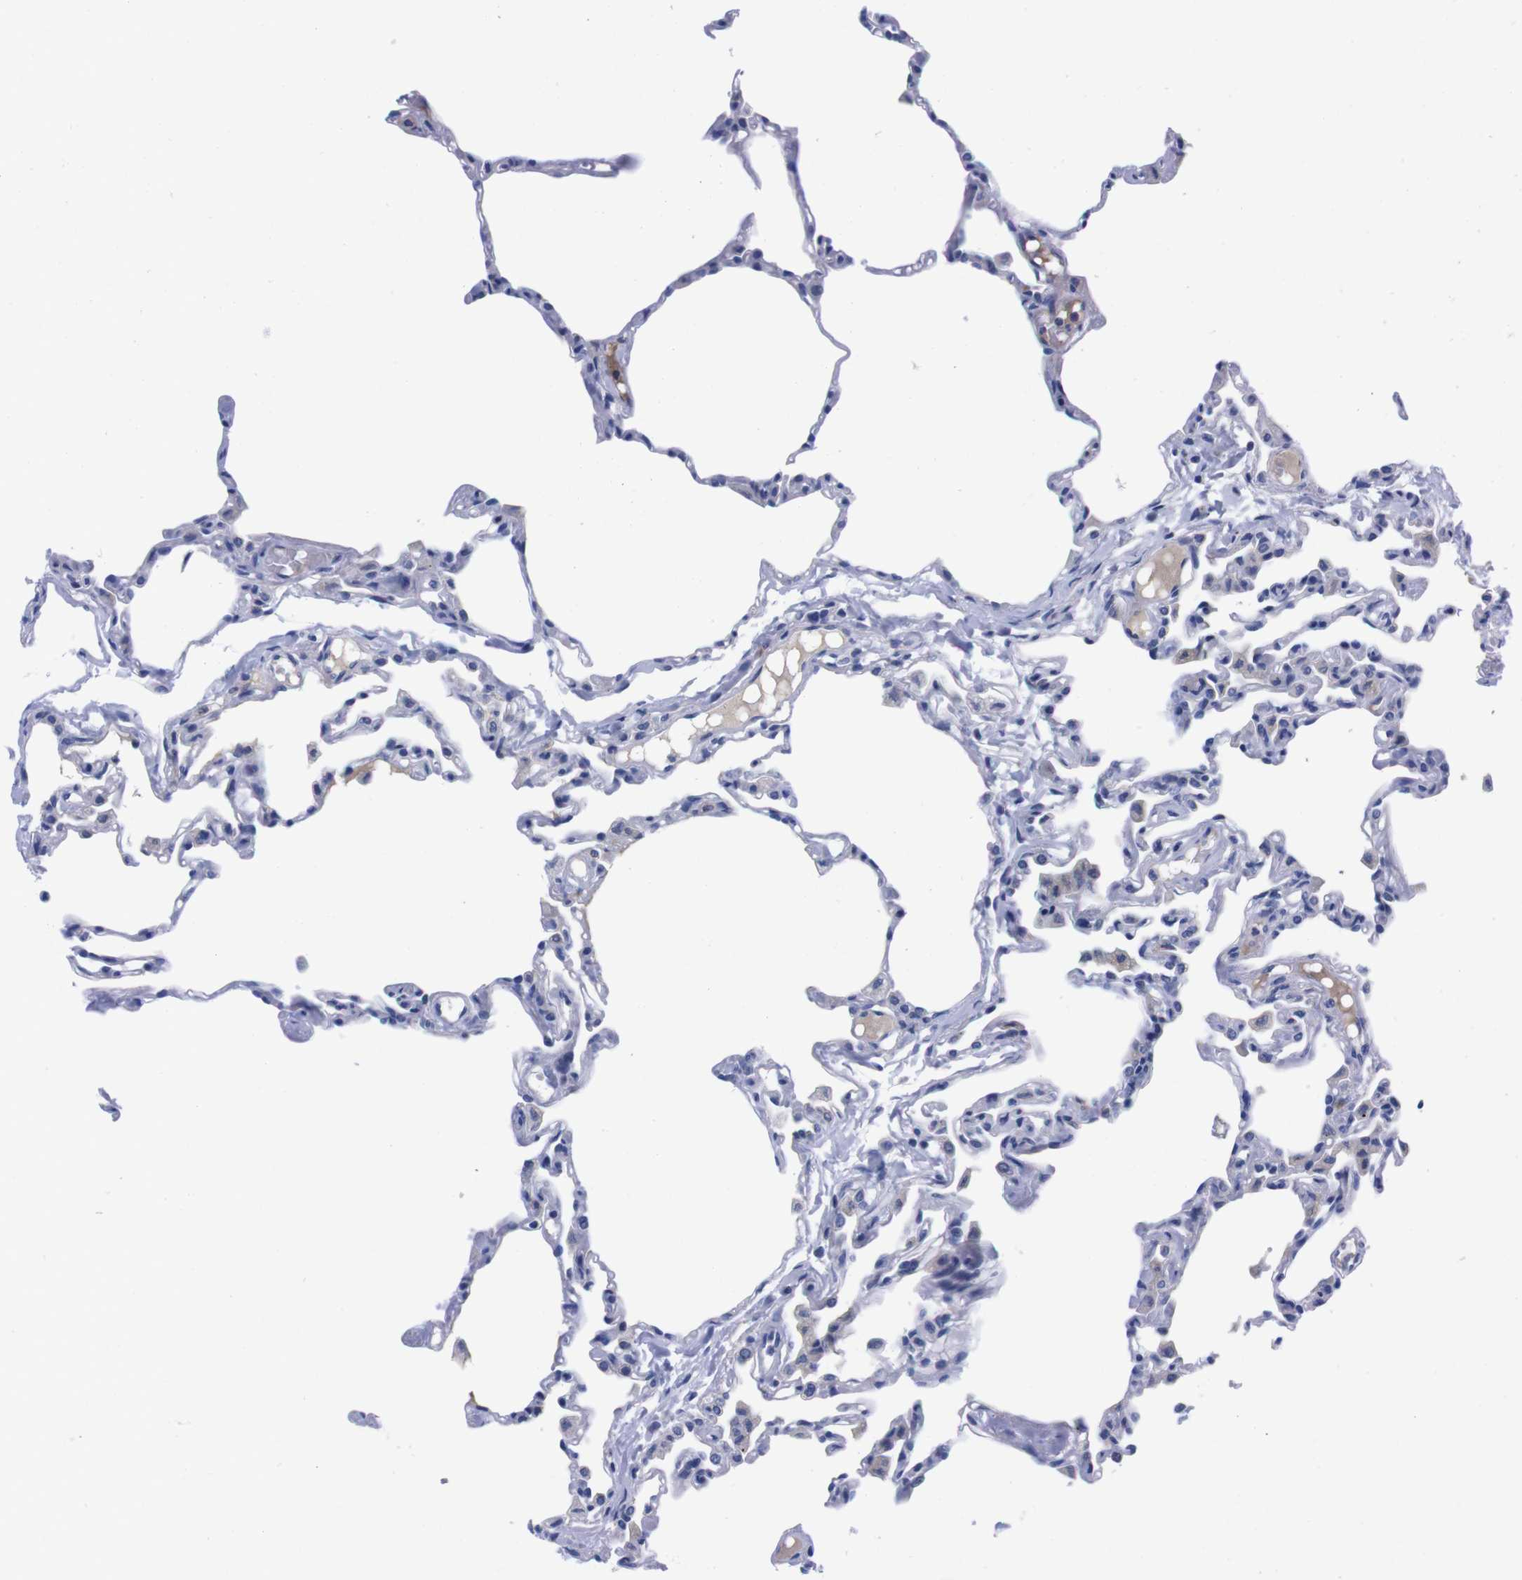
{"staining": {"intensity": "negative", "quantity": "none", "location": "none"}, "tissue": "lung", "cell_type": "Alveolar cells", "image_type": "normal", "snomed": [{"axis": "morphology", "description": "Normal tissue, NOS"}, {"axis": "topography", "description": "Lung"}], "caption": "Immunohistochemical staining of normal human lung shows no significant staining in alveolar cells. (Immunohistochemistry, brightfield microscopy, high magnification).", "gene": "FAM210A", "patient": {"sex": "female", "age": 49}}